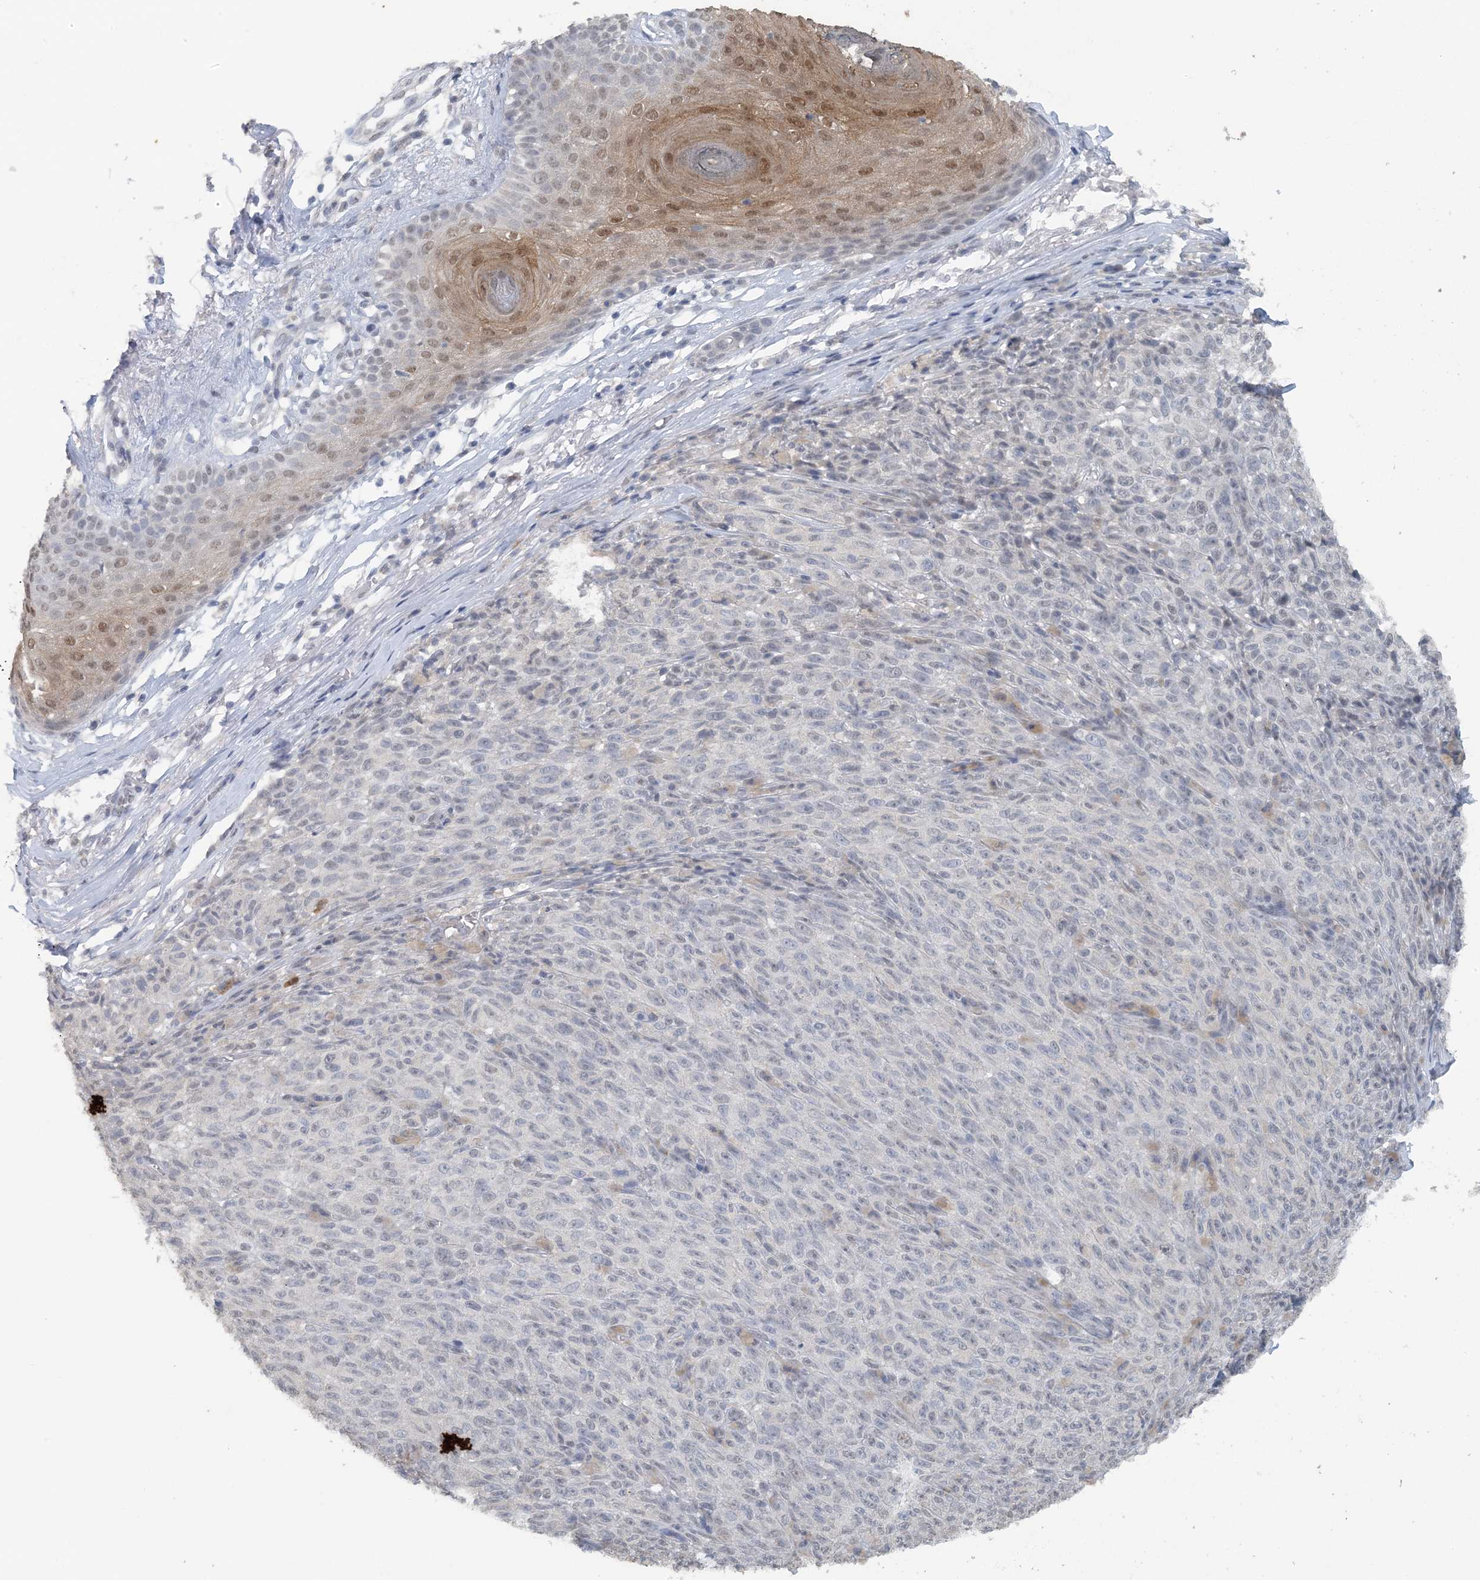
{"staining": {"intensity": "negative", "quantity": "none", "location": "none"}, "tissue": "melanoma", "cell_type": "Tumor cells", "image_type": "cancer", "snomed": [{"axis": "morphology", "description": "Malignant melanoma, NOS"}, {"axis": "topography", "description": "Skin"}], "caption": "Malignant melanoma was stained to show a protein in brown. There is no significant expression in tumor cells. Nuclei are stained in blue.", "gene": "MBD2", "patient": {"sex": "female", "age": 82}}